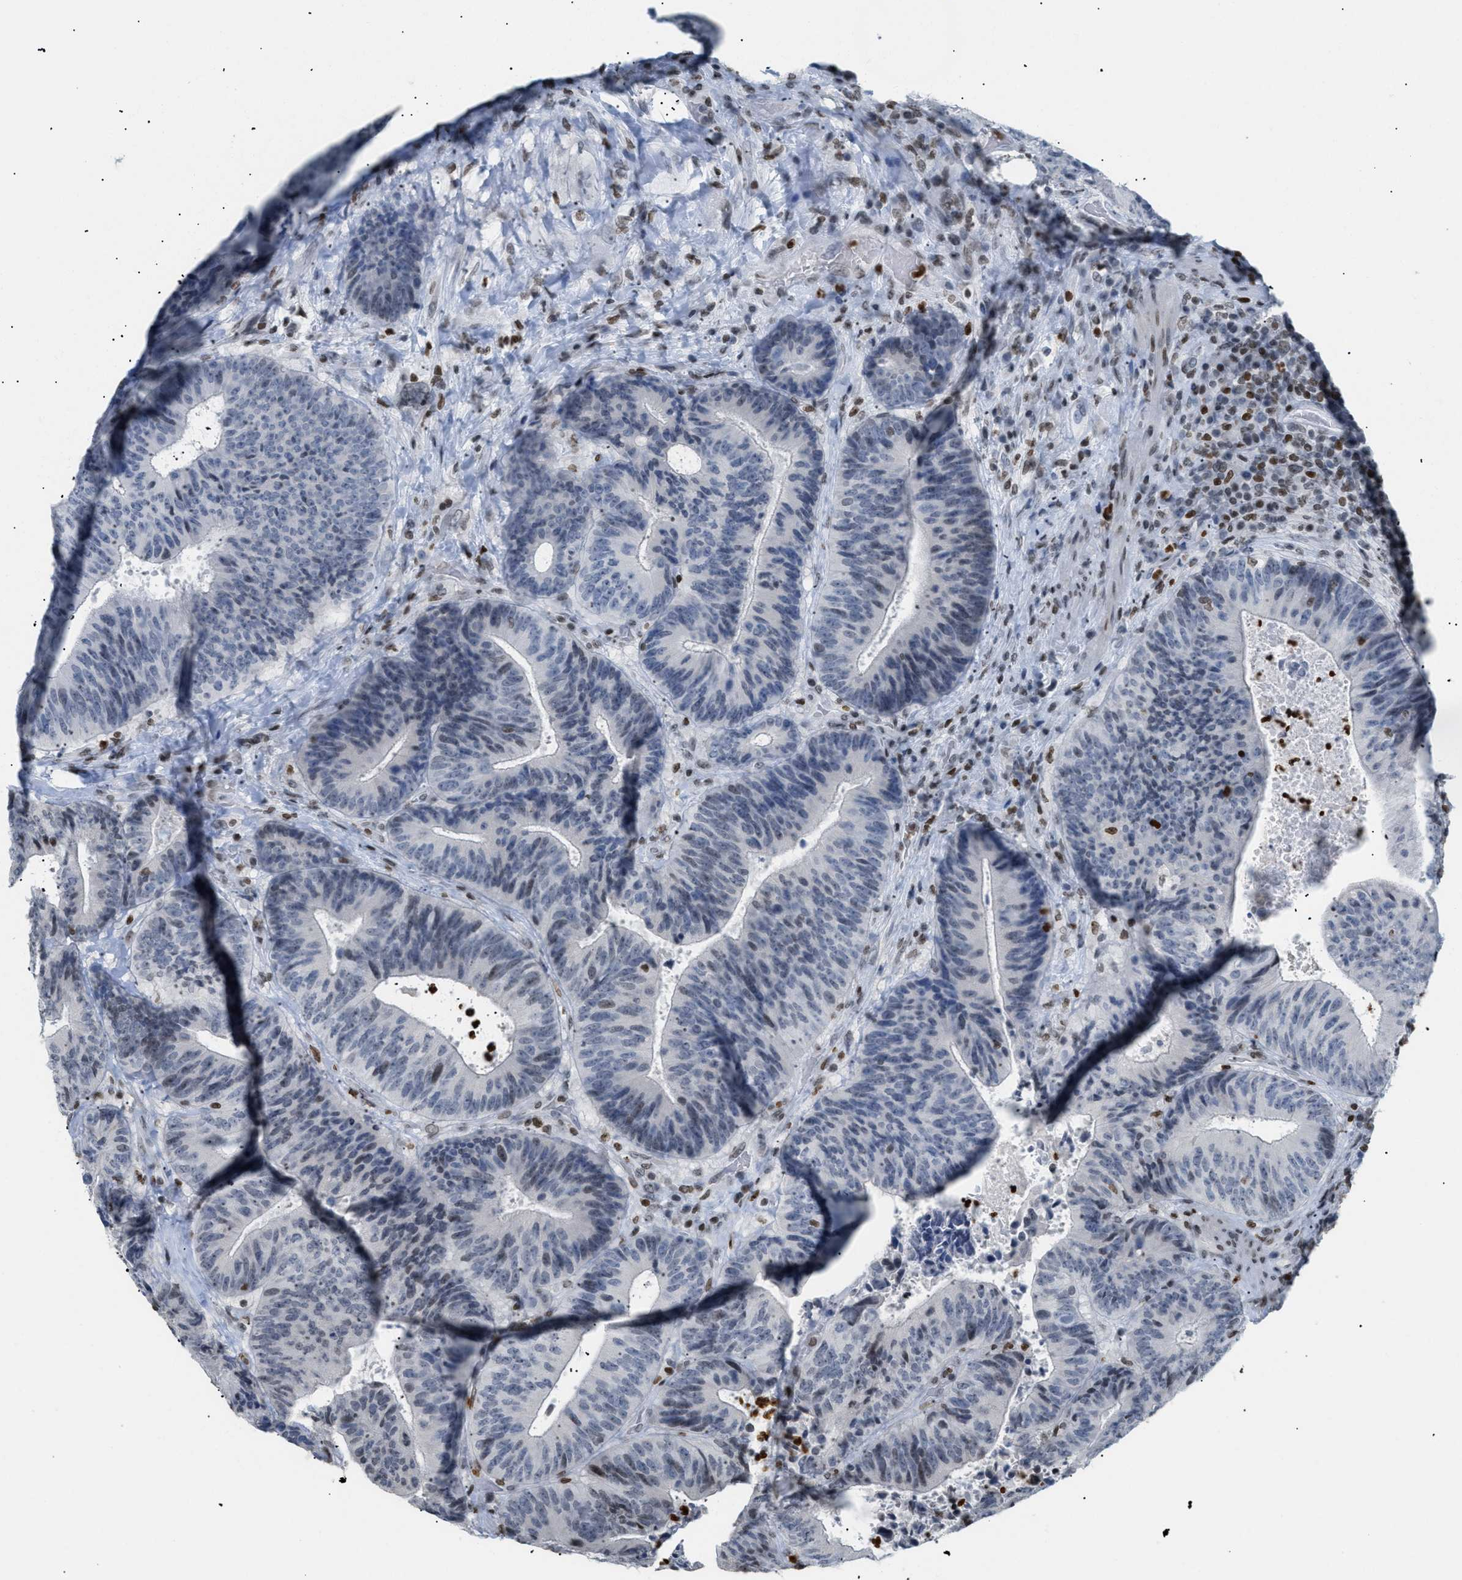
{"staining": {"intensity": "weak", "quantity": "<25%", "location": "nuclear"}, "tissue": "colorectal cancer", "cell_type": "Tumor cells", "image_type": "cancer", "snomed": [{"axis": "morphology", "description": "Adenocarcinoma, NOS"}, {"axis": "topography", "description": "Rectum"}], "caption": "This is an immunohistochemistry (IHC) photomicrograph of colorectal adenocarcinoma. There is no positivity in tumor cells.", "gene": "HMGN2", "patient": {"sex": "male", "age": 72}}